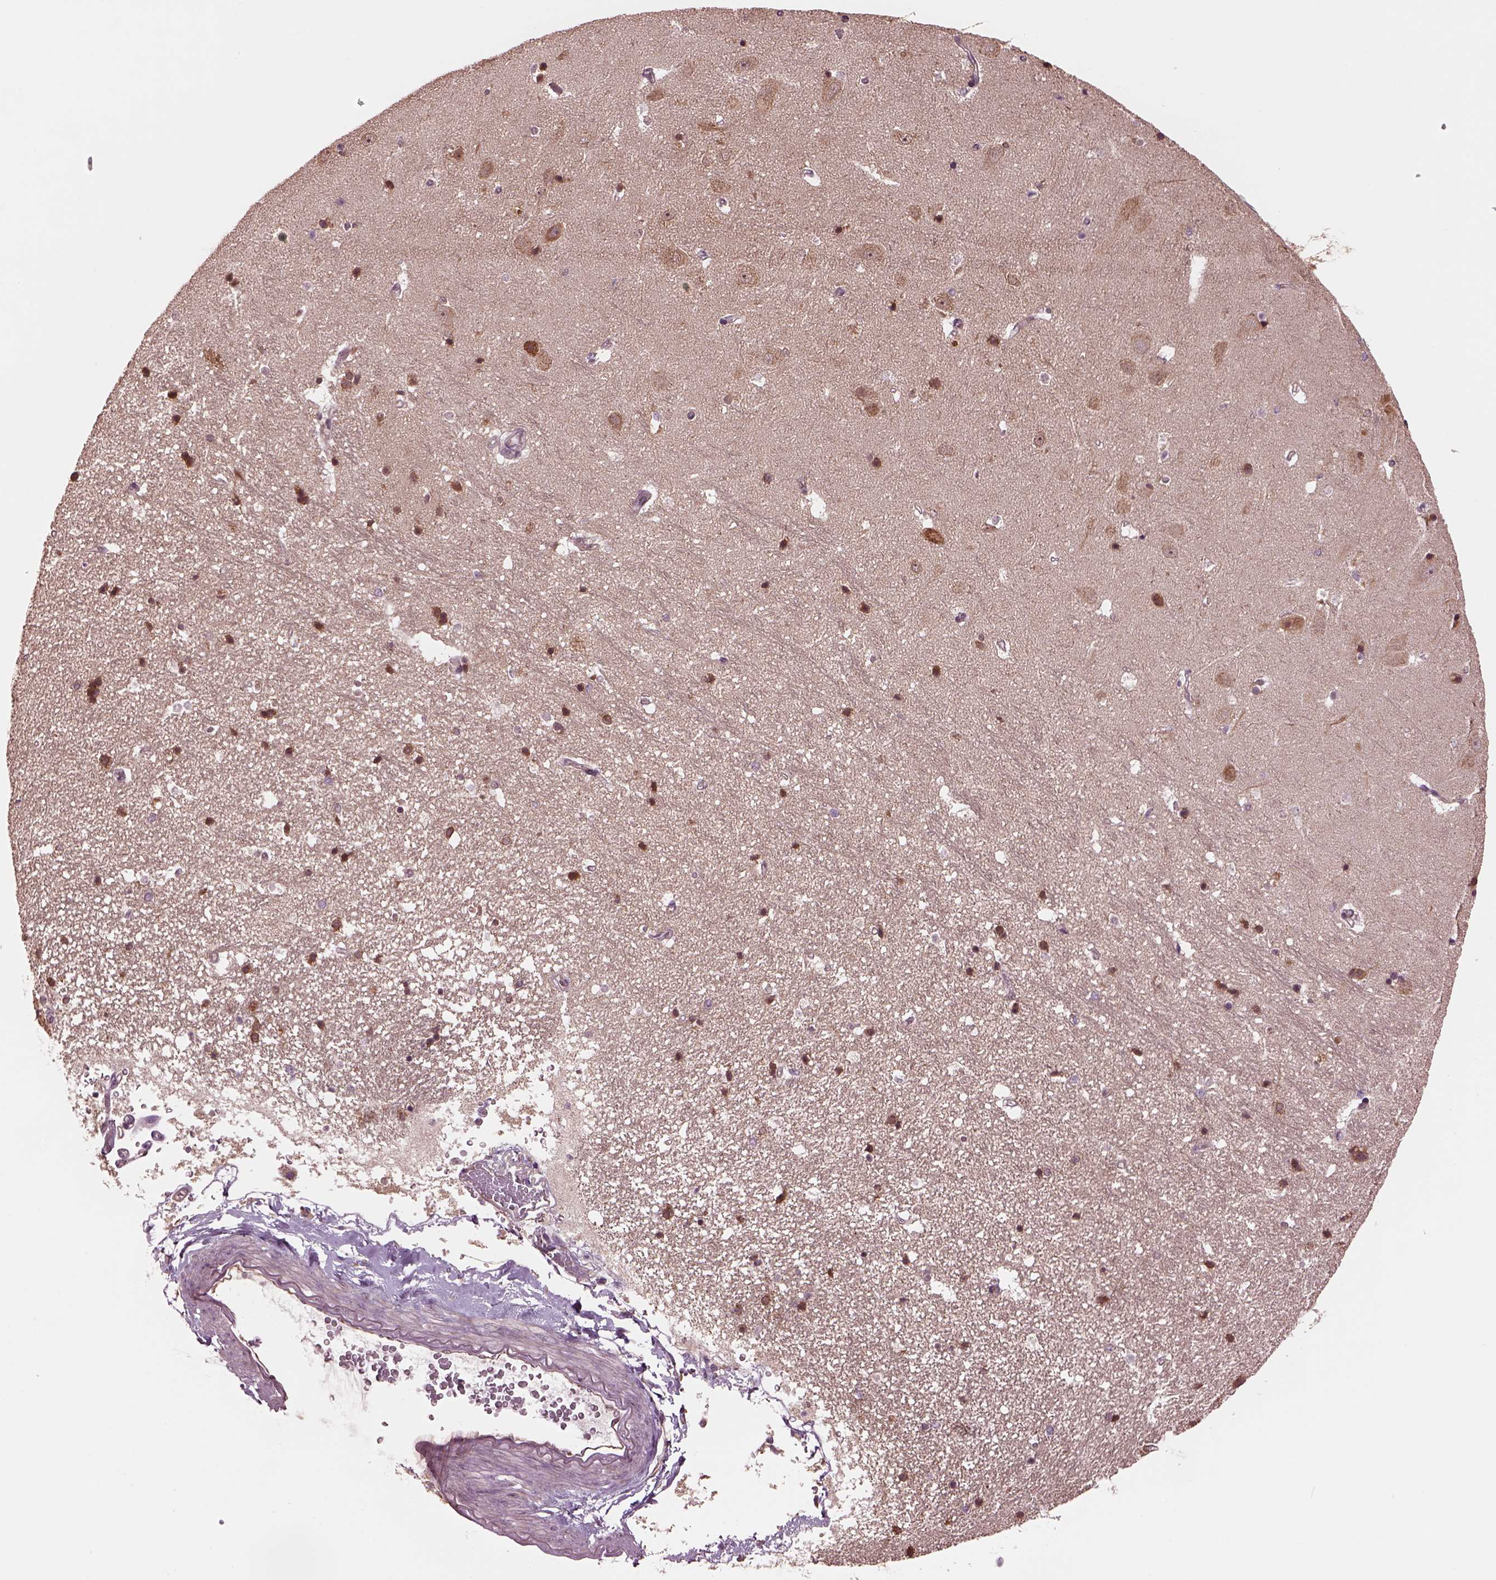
{"staining": {"intensity": "negative", "quantity": "none", "location": "none"}, "tissue": "hippocampus", "cell_type": "Glial cells", "image_type": "normal", "snomed": [{"axis": "morphology", "description": "Normal tissue, NOS"}, {"axis": "topography", "description": "Hippocampus"}], "caption": "Immunohistochemistry (IHC) micrograph of normal hippocampus: human hippocampus stained with DAB shows no significant protein positivity in glial cells.", "gene": "RUFY3", "patient": {"sex": "male", "age": 44}}